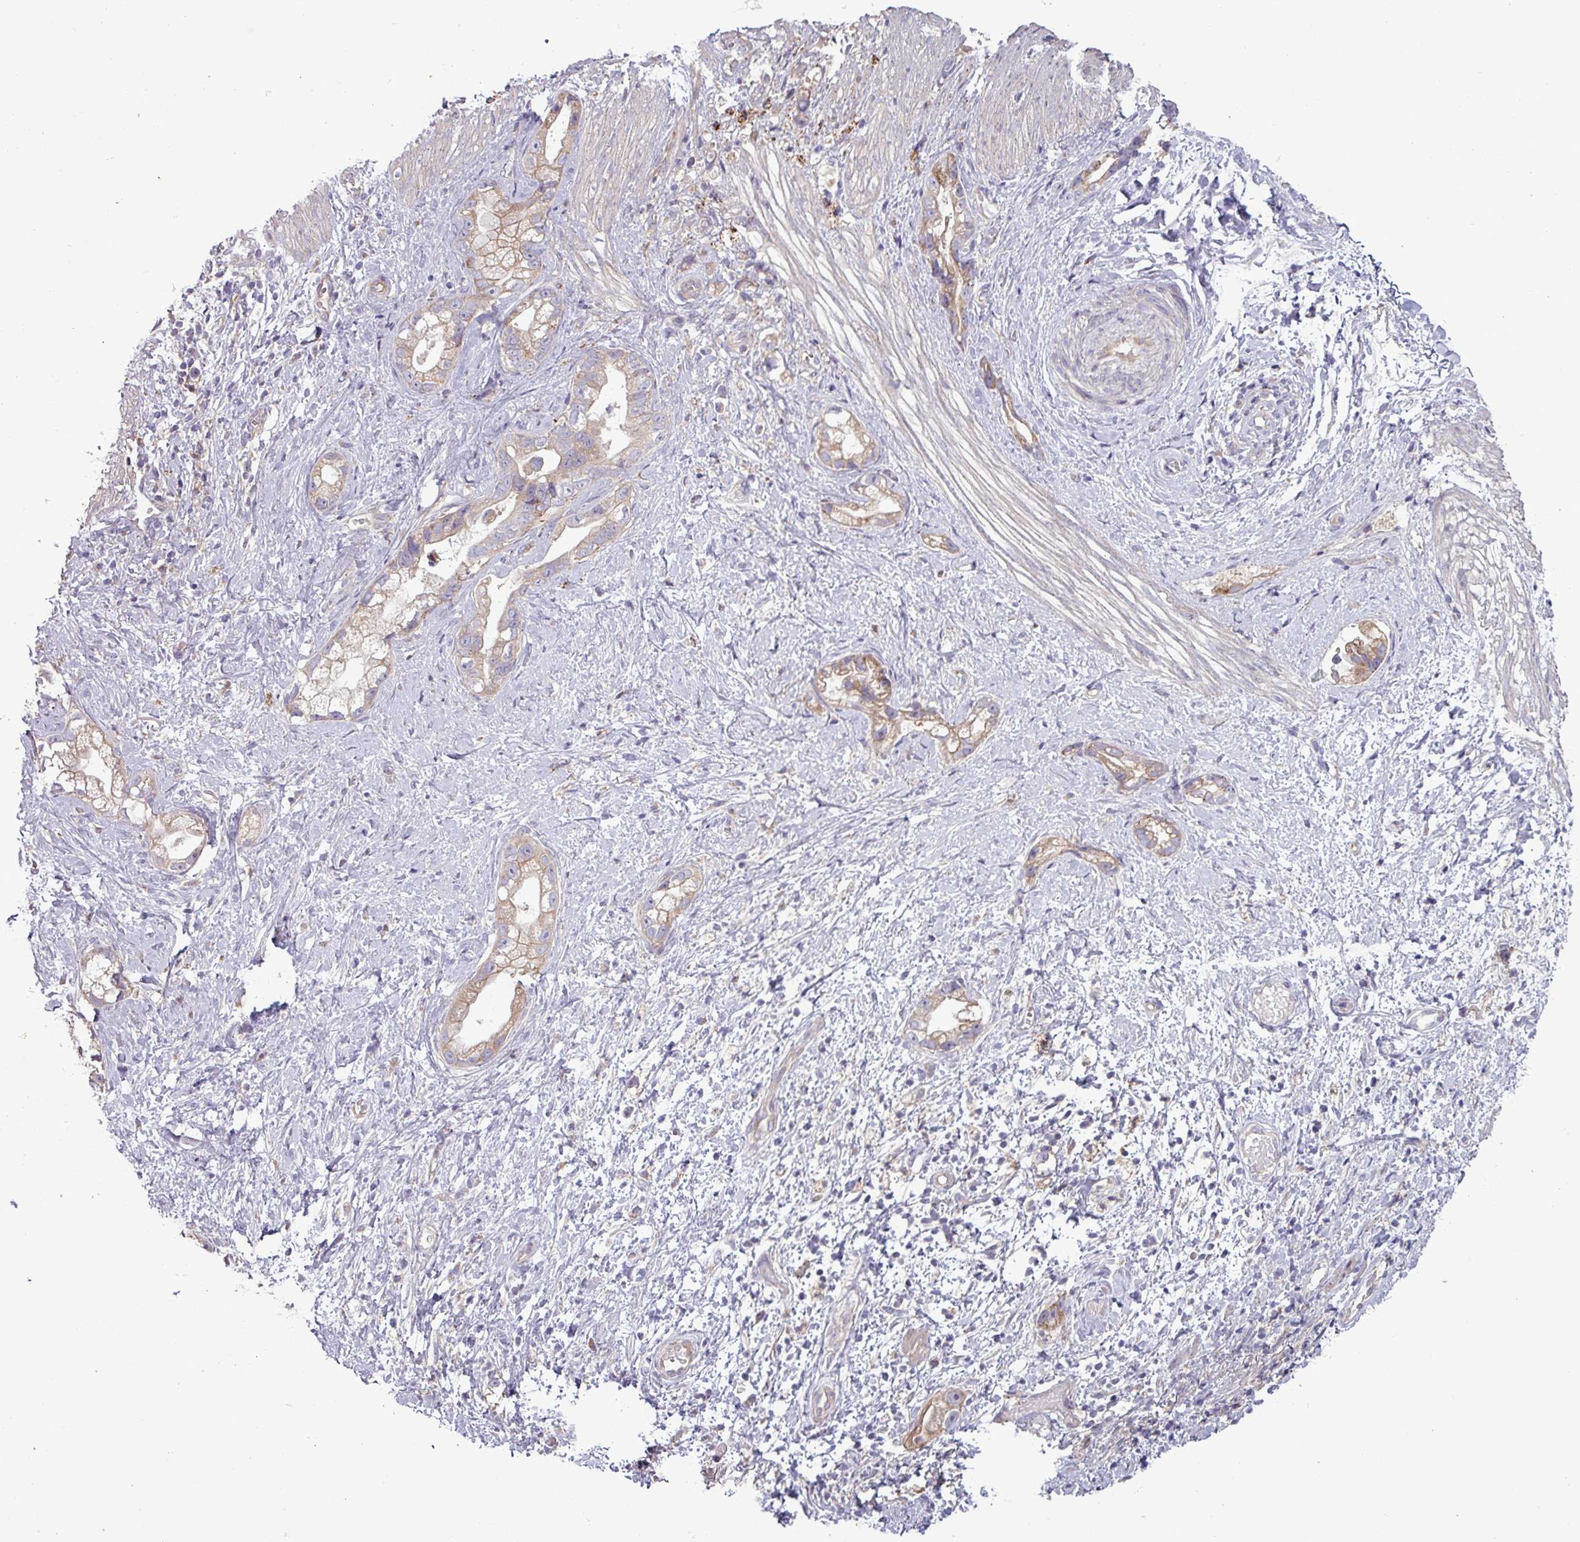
{"staining": {"intensity": "moderate", "quantity": "25%-75%", "location": "cytoplasmic/membranous"}, "tissue": "stomach cancer", "cell_type": "Tumor cells", "image_type": "cancer", "snomed": [{"axis": "morphology", "description": "Adenocarcinoma, NOS"}, {"axis": "topography", "description": "Stomach"}], "caption": "Approximately 25%-75% of tumor cells in stomach adenocarcinoma show moderate cytoplasmic/membranous protein expression as visualized by brown immunohistochemical staining.", "gene": "PLIN2", "patient": {"sex": "male", "age": 55}}